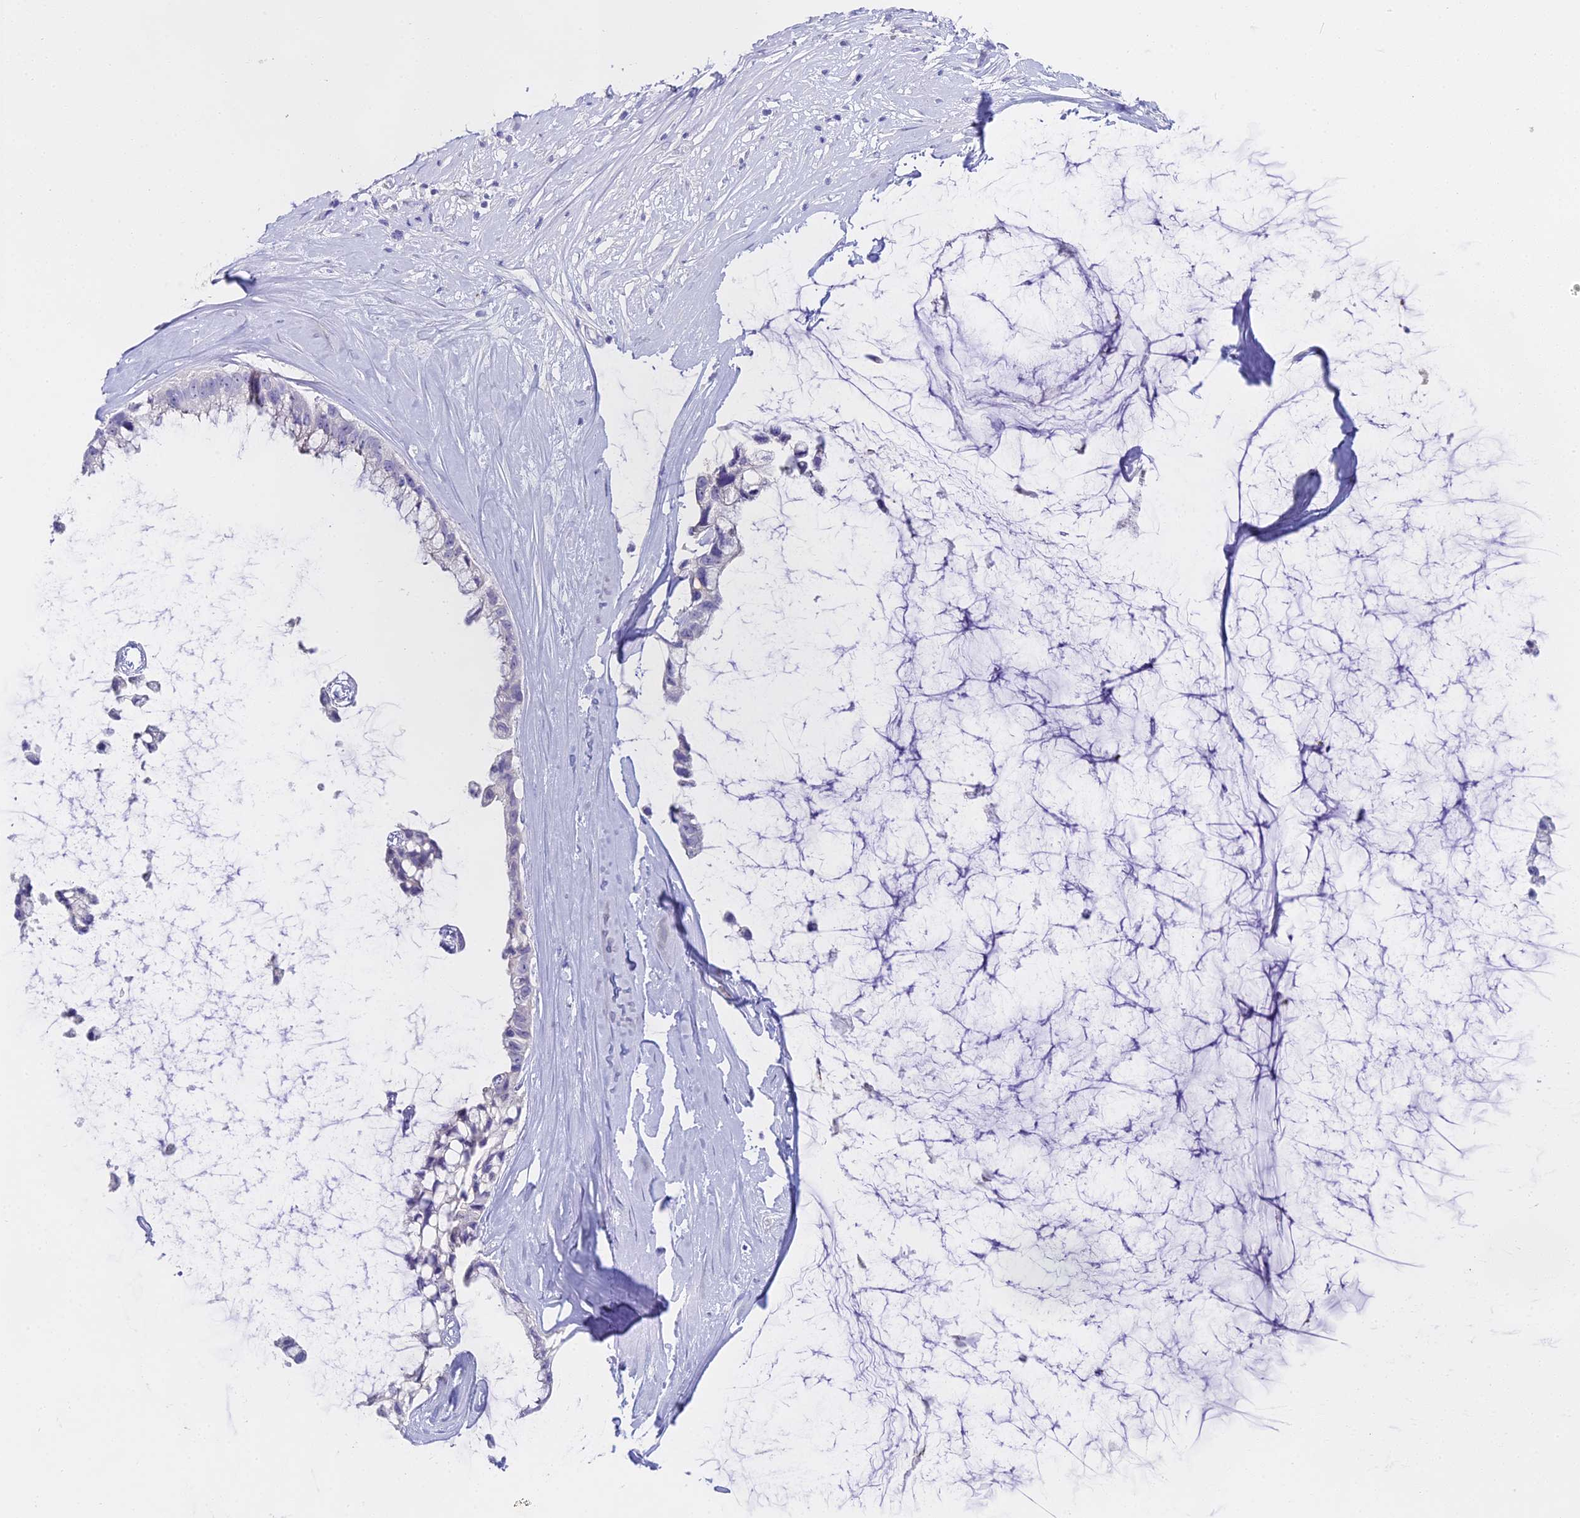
{"staining": {"intensity": "negative", "quantity": "none", "location": "none"}, "tissue": "ovarian cancer", "cell_type": "Tumor cells", "image_type": "cancer", "snomed": [{"axis": "morphology", "description": "Cystadenocarcinoma, mucinous, NOS"}, {"axis": "topography", "description": "Ovary"}], "caption": "Immunohistochemical staining of ovarian mucinous cystadenocarcinoma exhibits no significant expression in tumor cells. The staining is performed using DAB brown chromogen with nuclei counter-stained in using hematoxylin.", "gene": "ALPP", "patient": {"sex": "female", "age": 39}}